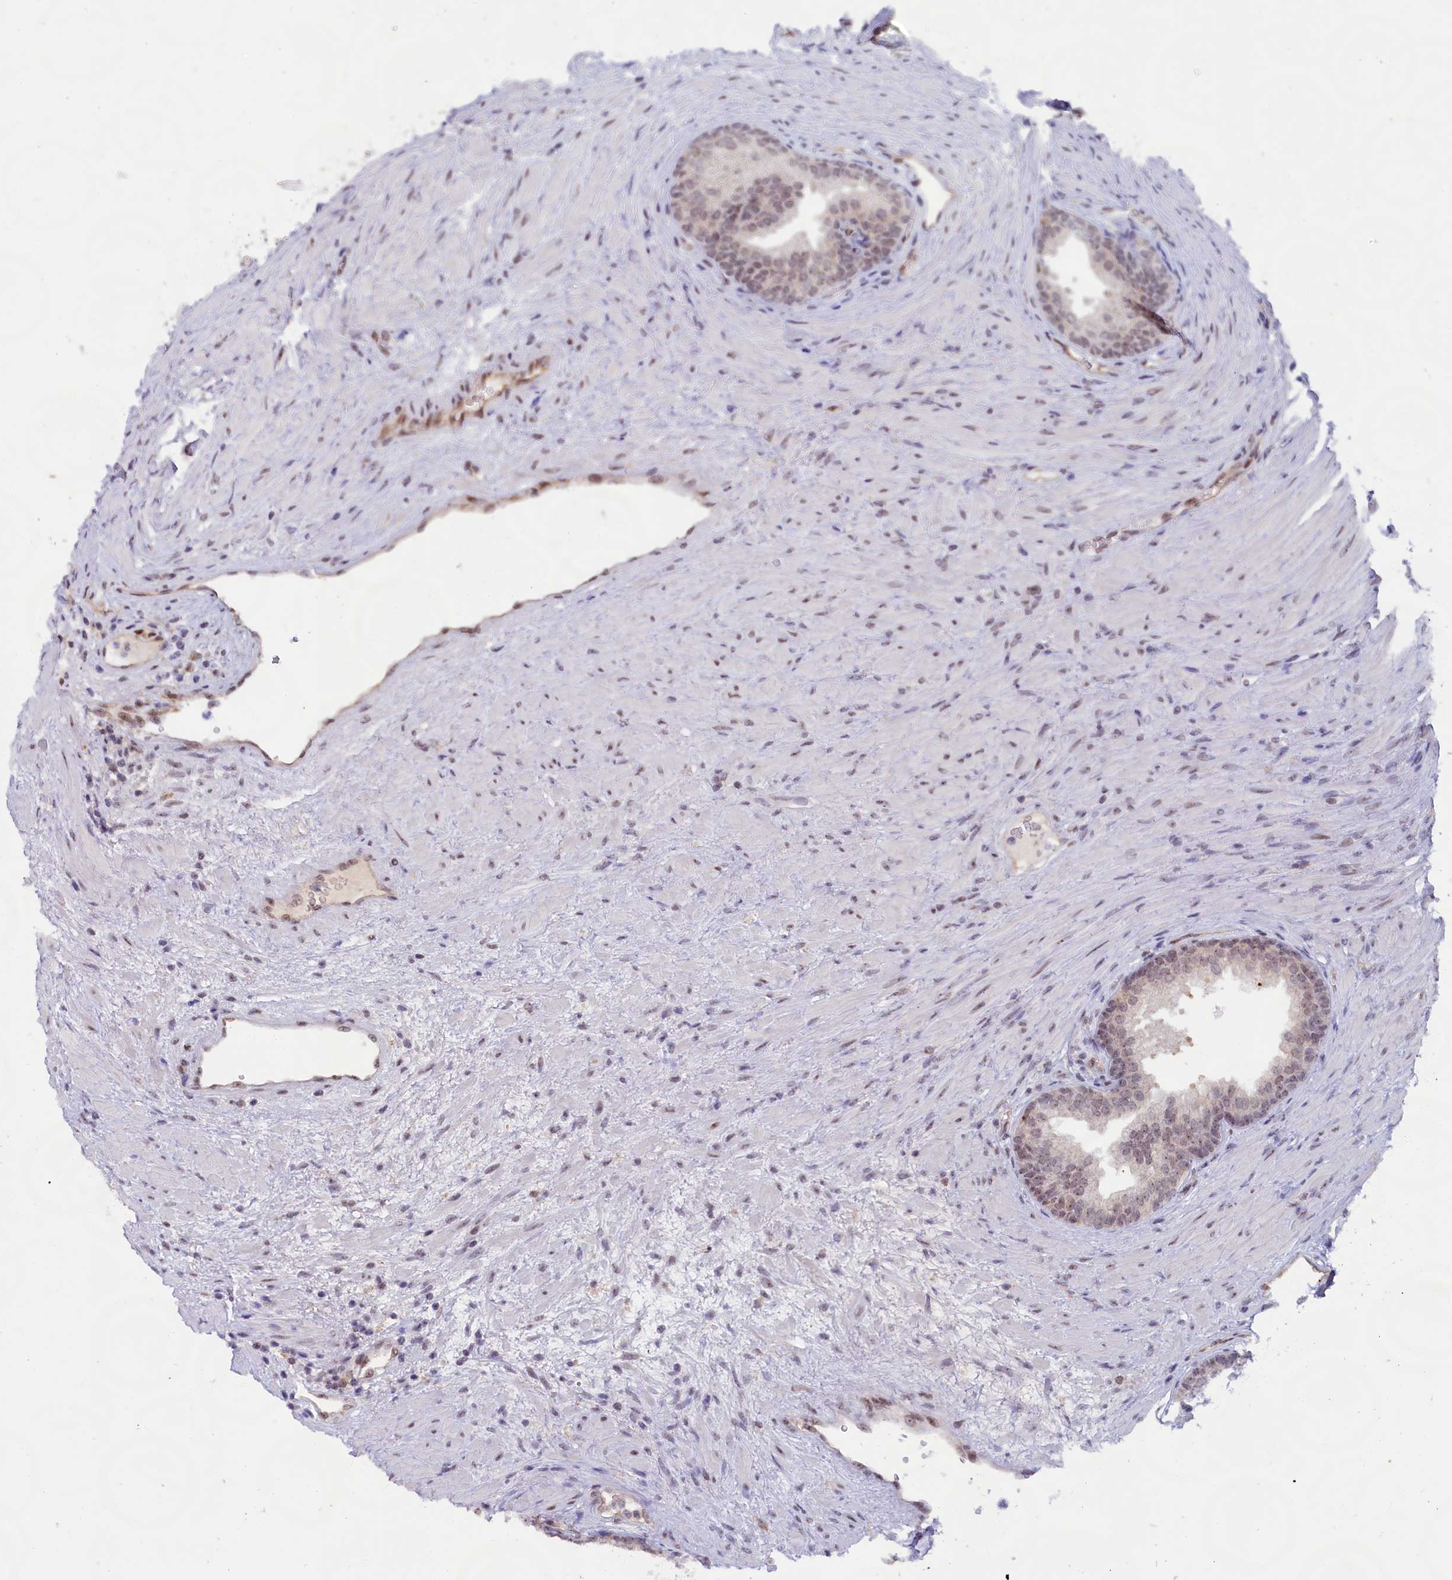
{"staining": {"intensity": "weak", "quantity": "25%-75%", "location": "nuclear"}, "tissue": "prostate", "cell_type": "Glandular cells", "image_type": "normal", "snomed": [{"axis": "morphology", "description": "Normal tissue, NOS"}, {"axis": "topography", "description": "Prostate"}], "caption": "Prostate stained with immunohistochemistry shows weak nuclear staining in about 25%-75% of glandular cells. Ihc stains the protein of interest in brown and the nuclei are stained blue.", "gene": "C1D", "patient": {"sex": "male", "age": 76}}